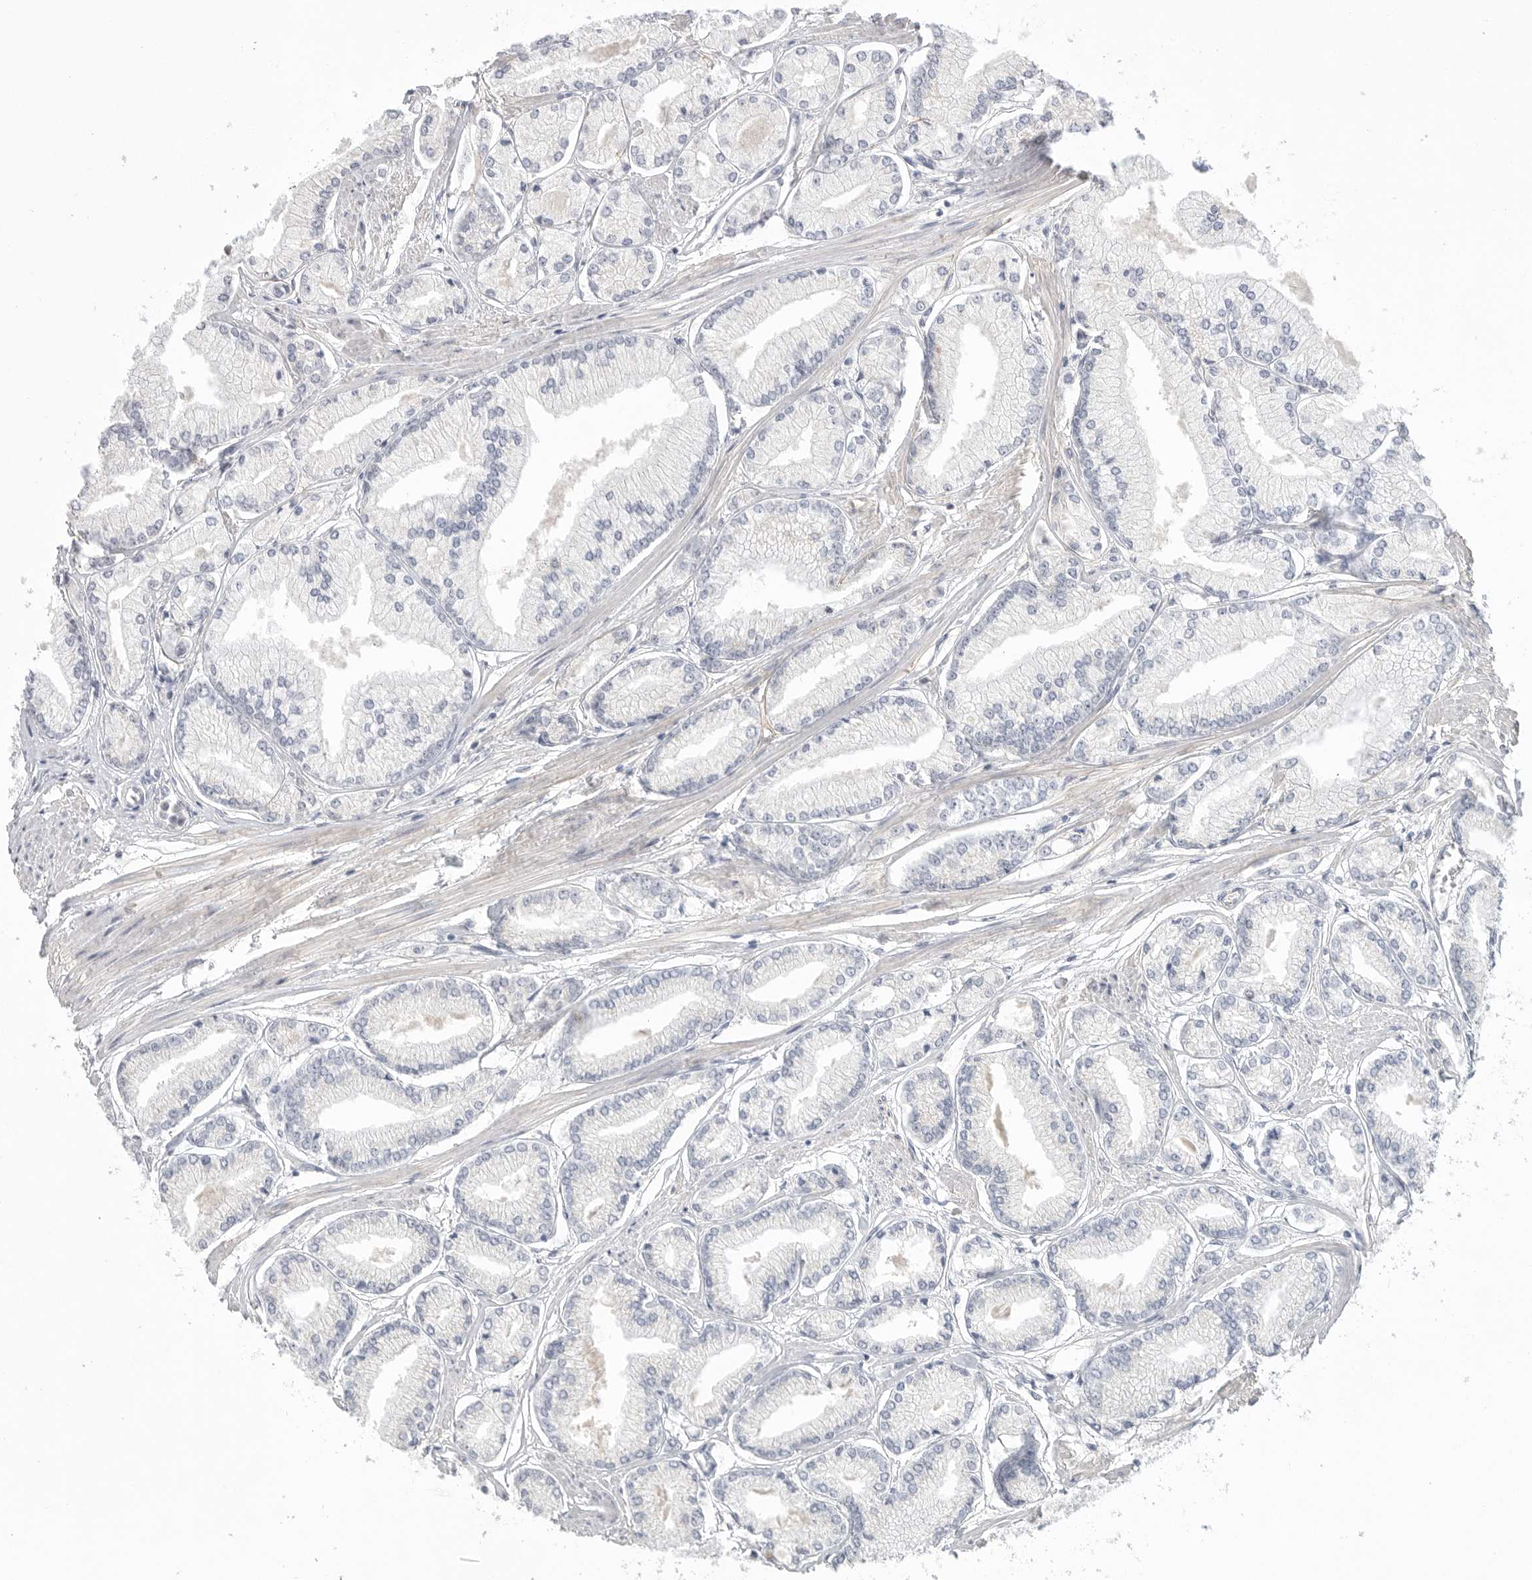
{"staining": {"intensity": "negative", "quantity": "none", "location": "none"}, "tissue": "prostate cancer", "cell_type": "Tumor cells", "image_type": "cancer", "snomed": [{"axis": "morphology", "description": "Adenocarcinoma, Low grade"}, {"axis": "topography", "description": "Prostate"}], "caption": "Immunohistochemical staining of human prostate cancer (low-grade adenocarcinoma) reveals no significant positivity in tumor cells.", "gene": "FBN2", "patient": {"sex": "male", "age": 52}}